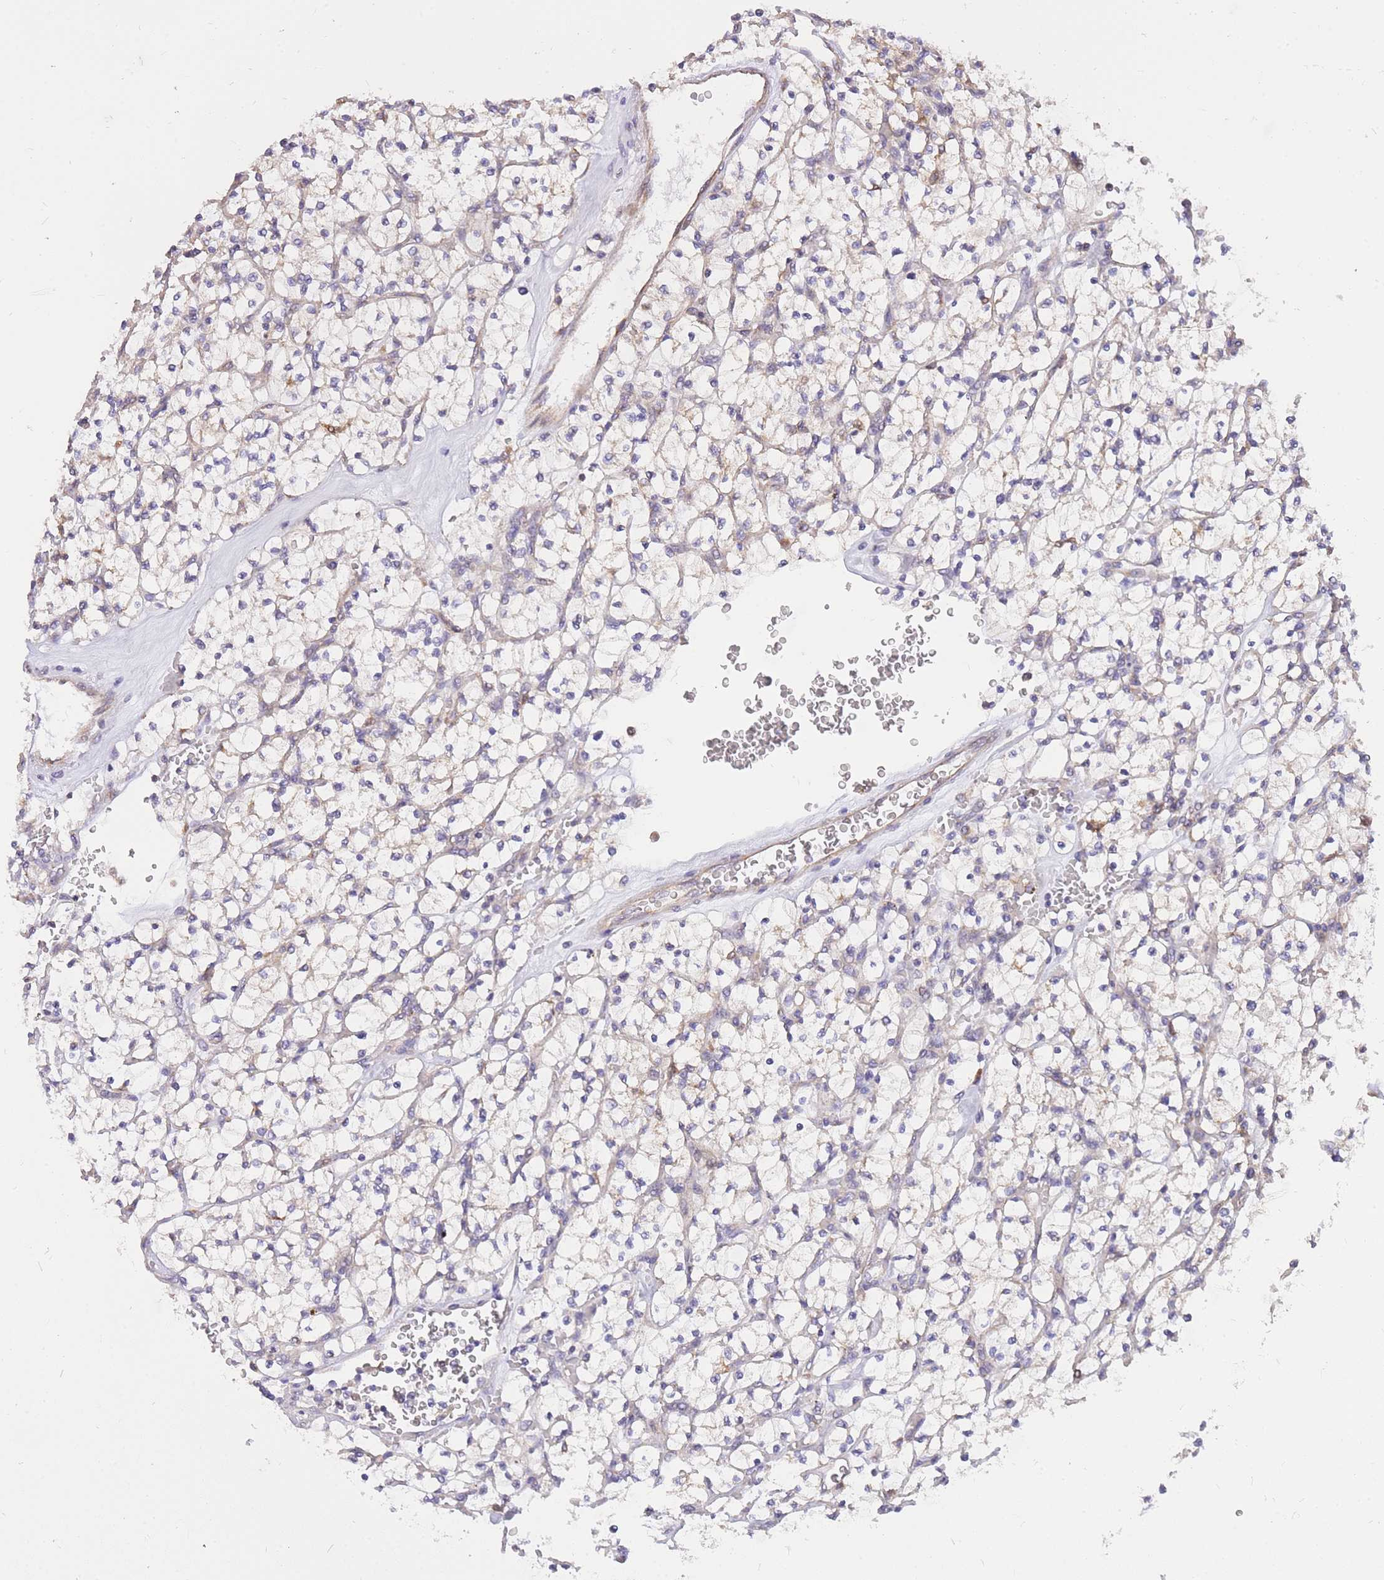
{"staining": {"intensity": "weak", "quantity": "<25%", "location": "cytoplasmic/membranous"}, "tissue": "renal cancer", "cell_type": "Tumor cells", "image_type": "cancer", "snomed": [{"axis": "morphology", "description": "Adenocarcinoma, NOS"}, {"axis": "topography", "description": "Kidney"}], "caption": "A micrograph of human renal adenocarcinoma is negative for staining in tumor cells. (DAB immunohistochemistry visualized using brightfield microscopy, high magnification).", "gene": "TOPAZ1", "patient": {"sex": "female", "age": 64}}